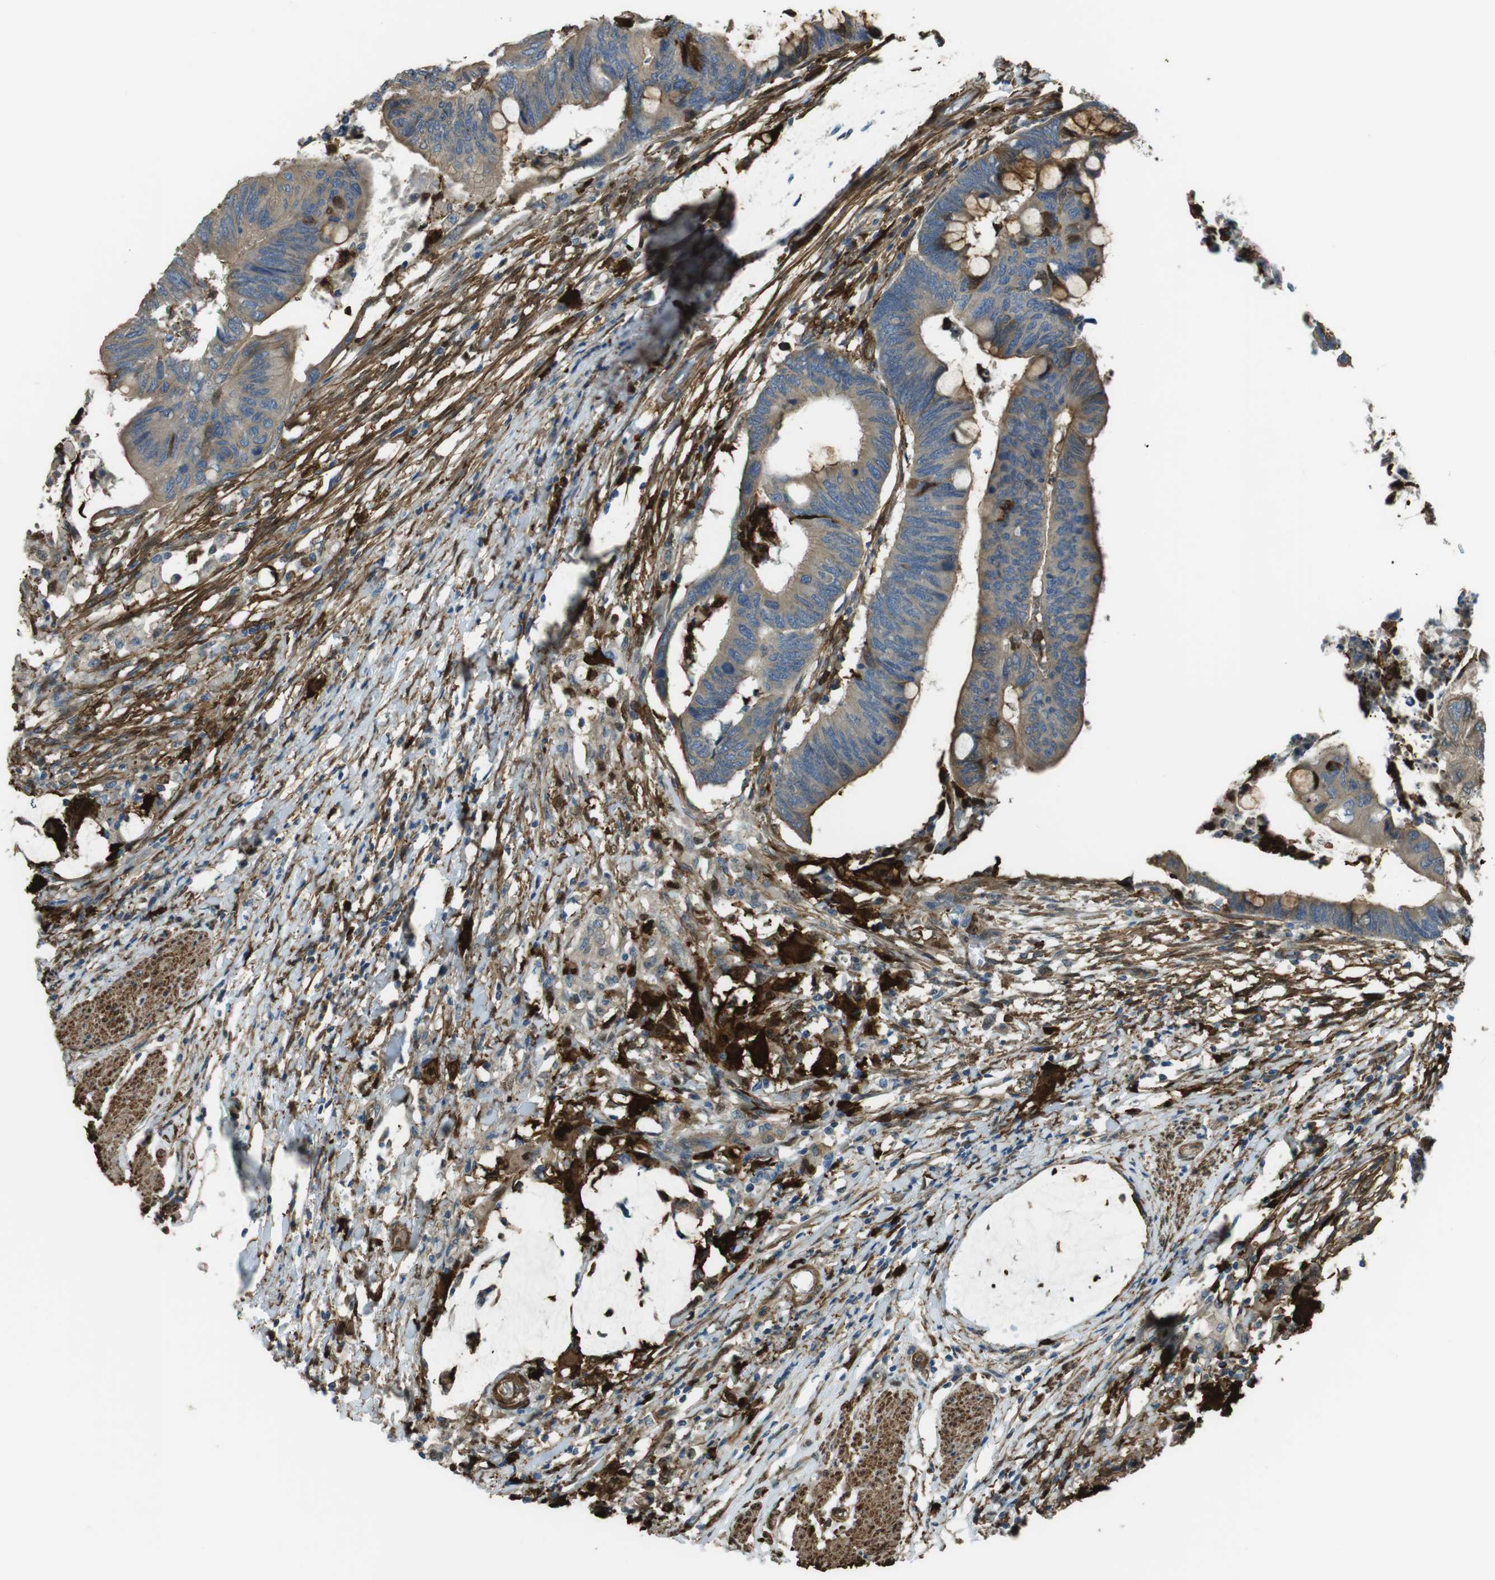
{"staining": {"intensity": "moderate", "quantity": ">75%", "location": "cytoplasmic/membranous"}, "tissue": "colorectal cancer", "cell_type": "Tumor cells", "image_type": "cancer", "snomed": [{"axis": "morphology", "description": "Normal tissue, NOS"}, {"axis": "morphology", "description": "Adenocarcinoma, NOS"}, {"axis": "topography", "description": "Rectum"}, {"axis": "topography", "description": "Peripheral nerve tissue"}], "caption": "Tumor cells exhibit moderate cytoplasmic/membranous positivity in about >75% of cells in colorectal cancer.", "gene": "SFT2D1", "patient": {"sex": "male", "age": 92}}